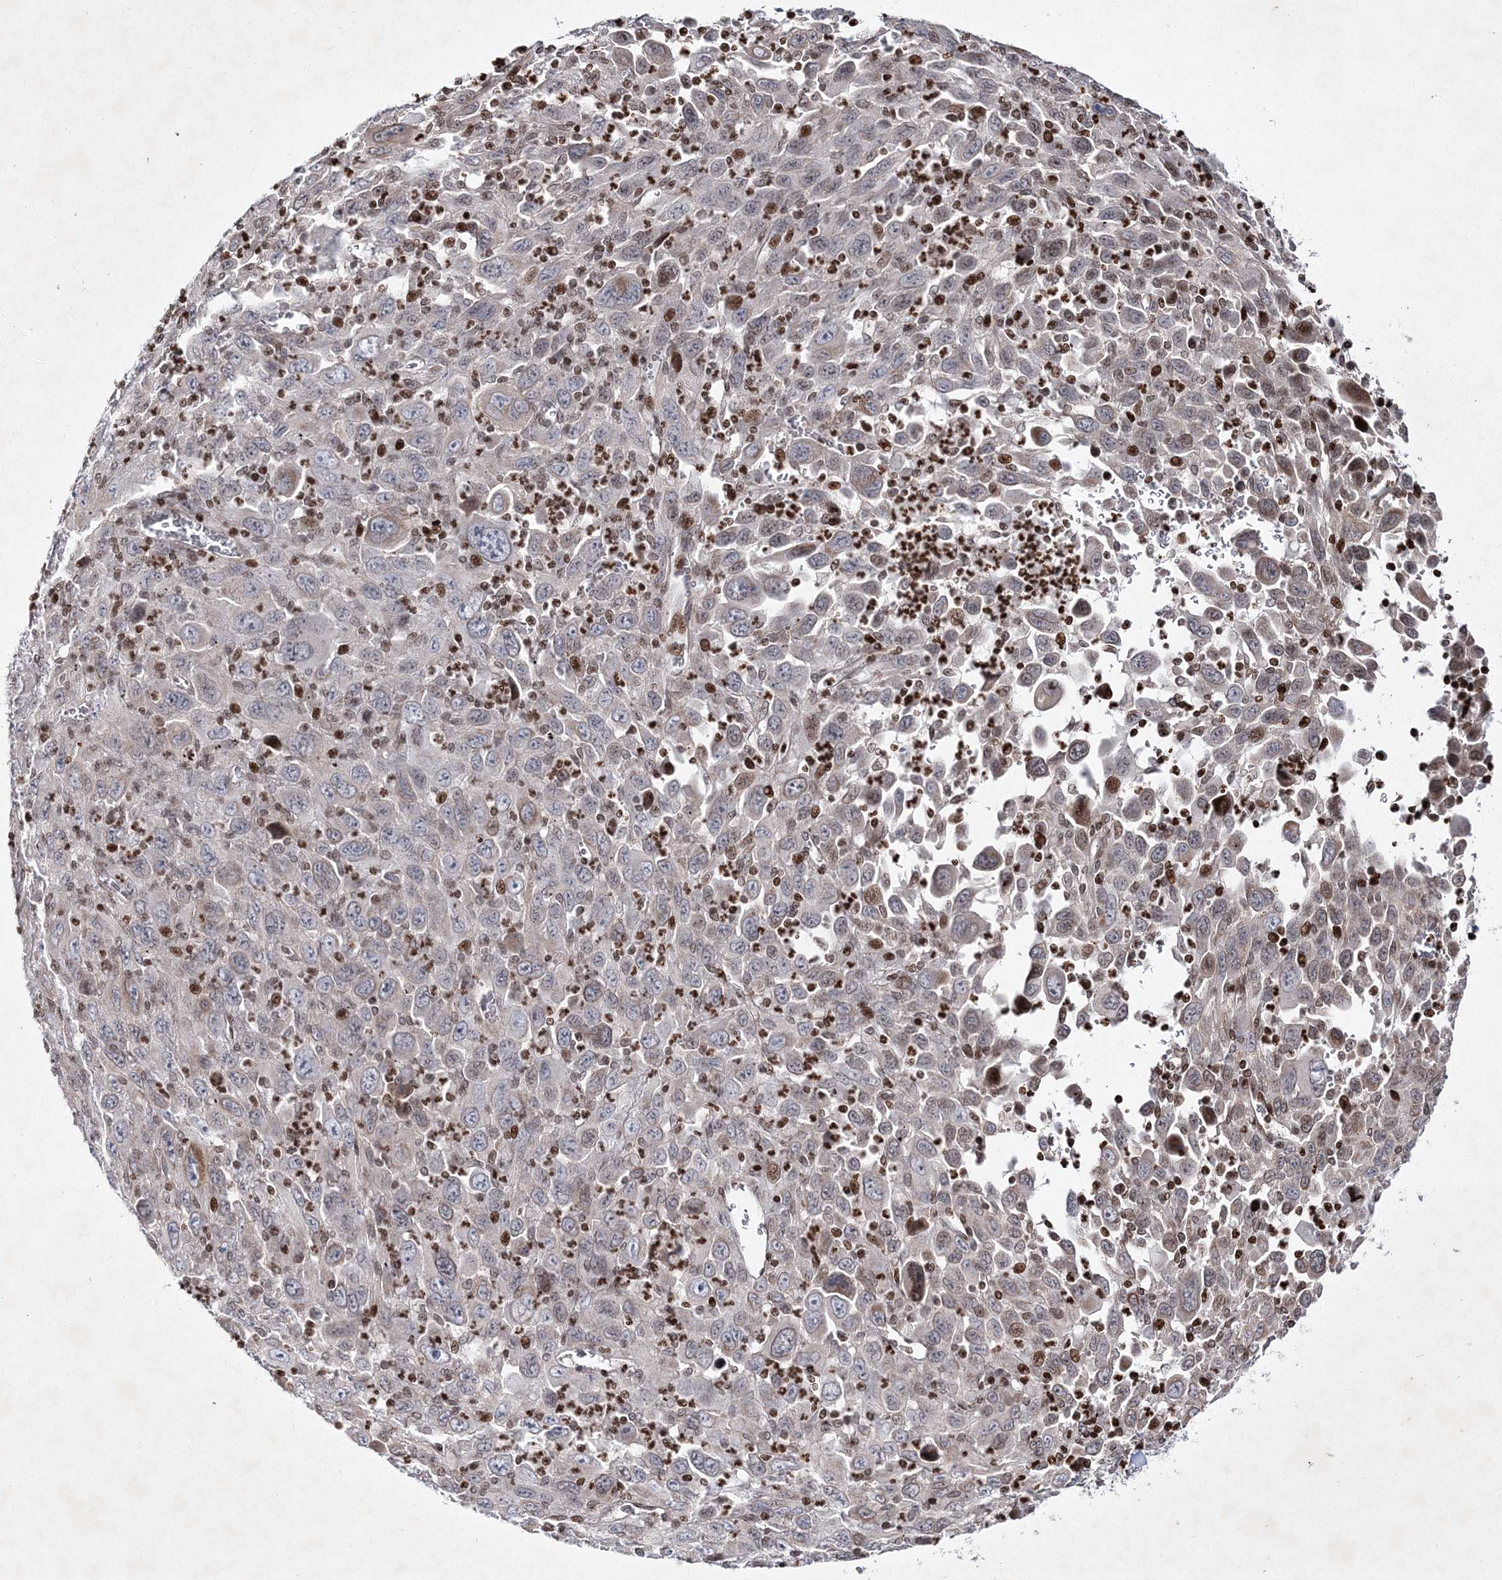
{"staining": {"intensity": "negative", "quantity": "none", "location": "none"}, "tissue": "melanoma", "cell_type": "Tumor cells", "image_type": "cancer", "snomed": [{"axis": "morphology", "description": "Malignant melanoma, Metastatic site"}, {"axis": "topography", "description": "Skin"}], "caption": "Malignant melanoma (metastatic site) was stained to show a protein in brown. There is no significant expression in tumor cells. (Brightfield microscopy of DAB IHC at high magnification).", "gene": "SMIM29", "patient": {"sex": "female", "age": 56}}